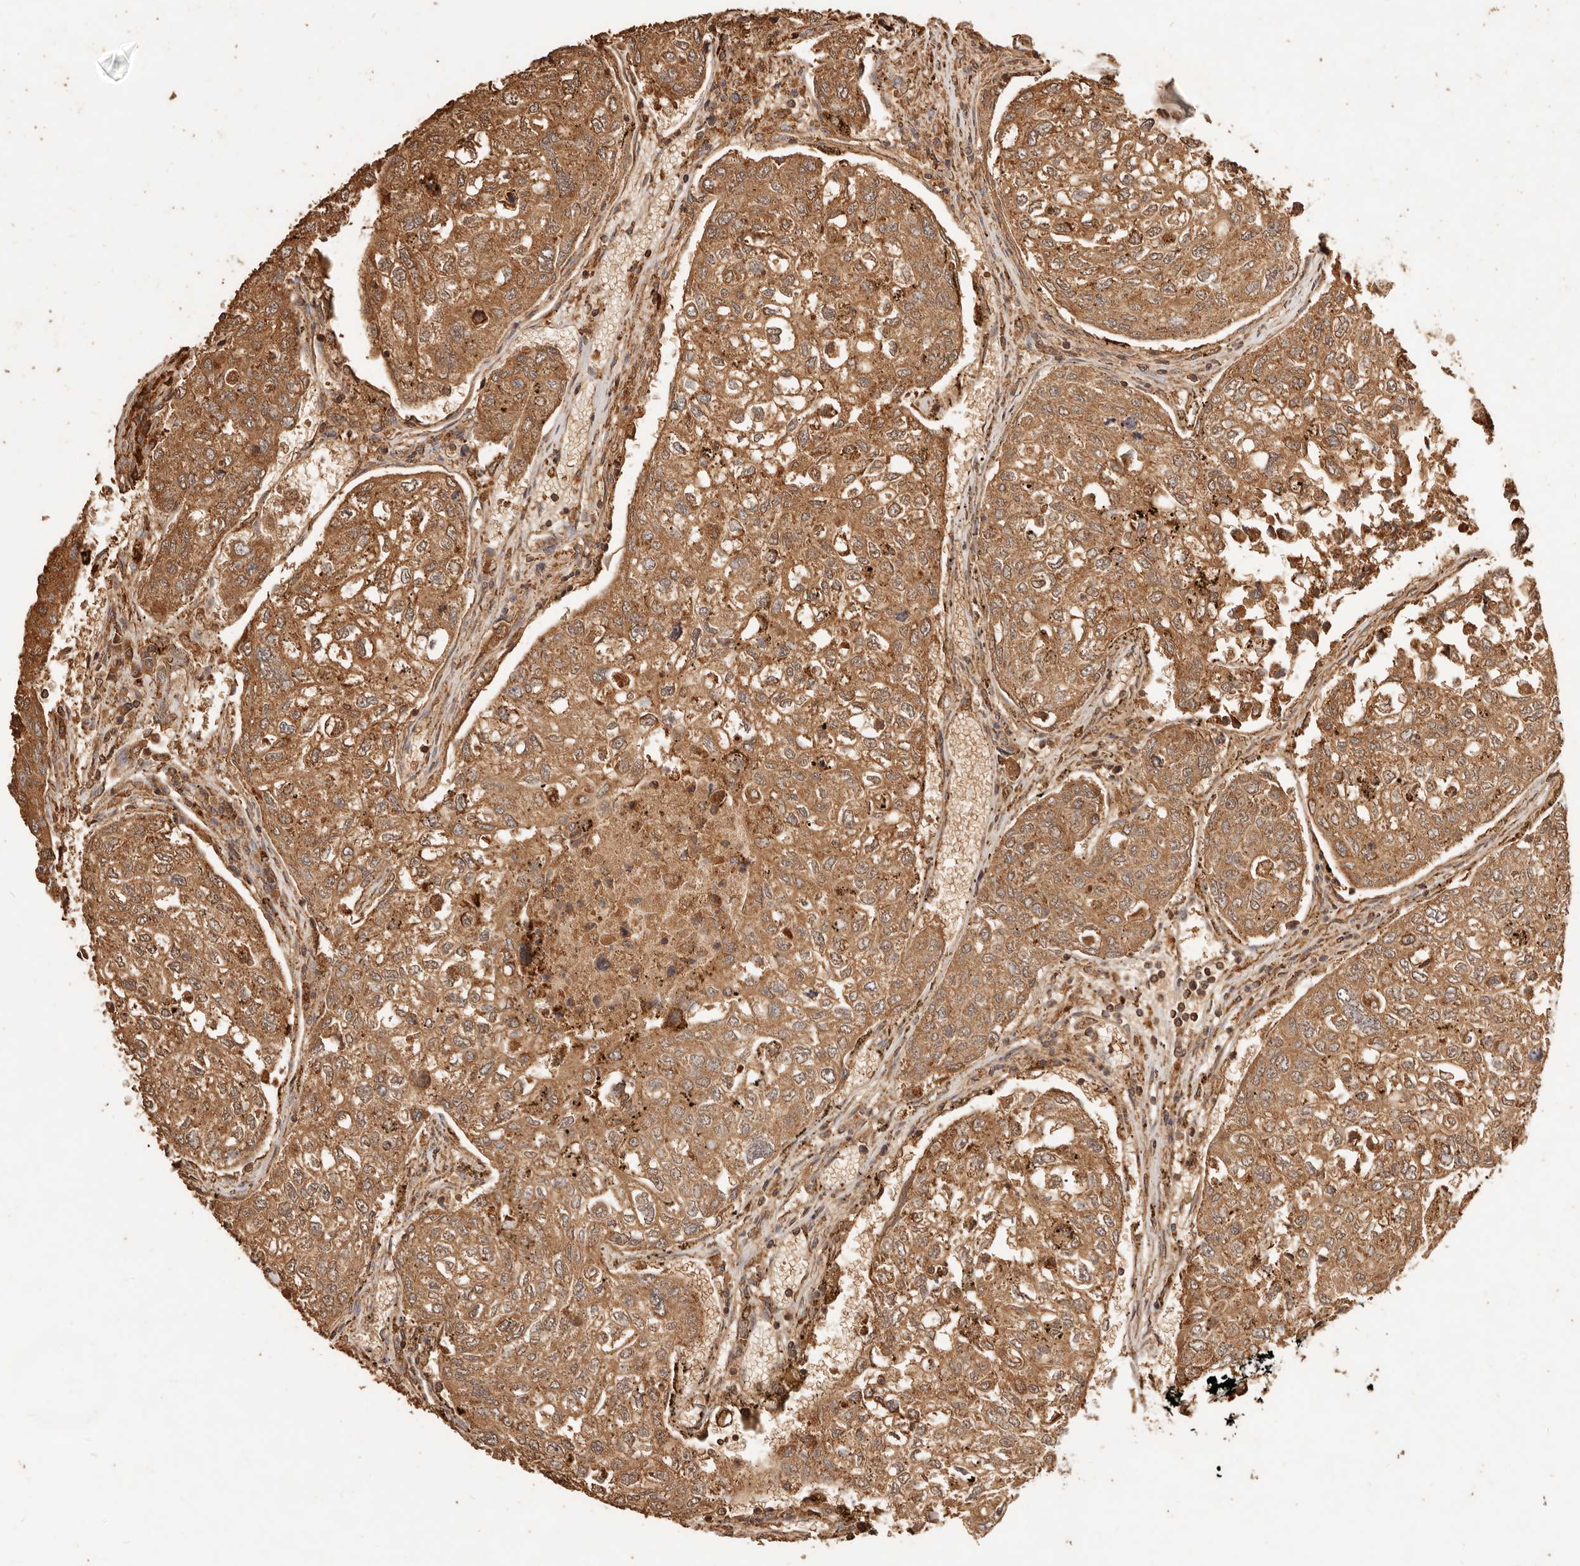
{"staining": {"intensity": "moderate", "quantity": ">75%", "location": "cytoplasmic/membranous"}, "tissue": "urothelial cancer", "cell_type": "Tumor cells", "image_type": "cancer", "snomed": [{"axis": "morphology", "description": "Urothelial carcinoma, High grade"}, {"axis": "topography", "description": "Lymph node"}, {"axis": "topography", "description": "Urinary bladder"}], "caption": "IHC of human urothelial cancer reveals medium levels of moderate cytoplasmic/membranous expression in approximately >75% of tumor cells. The staining was performed using DAB, with brown indicating positive protein expression. Nuclei are stained blue with hematoxylin.", "gene": "FAM180B", "patient": {"sex": "male", "age": 51}}